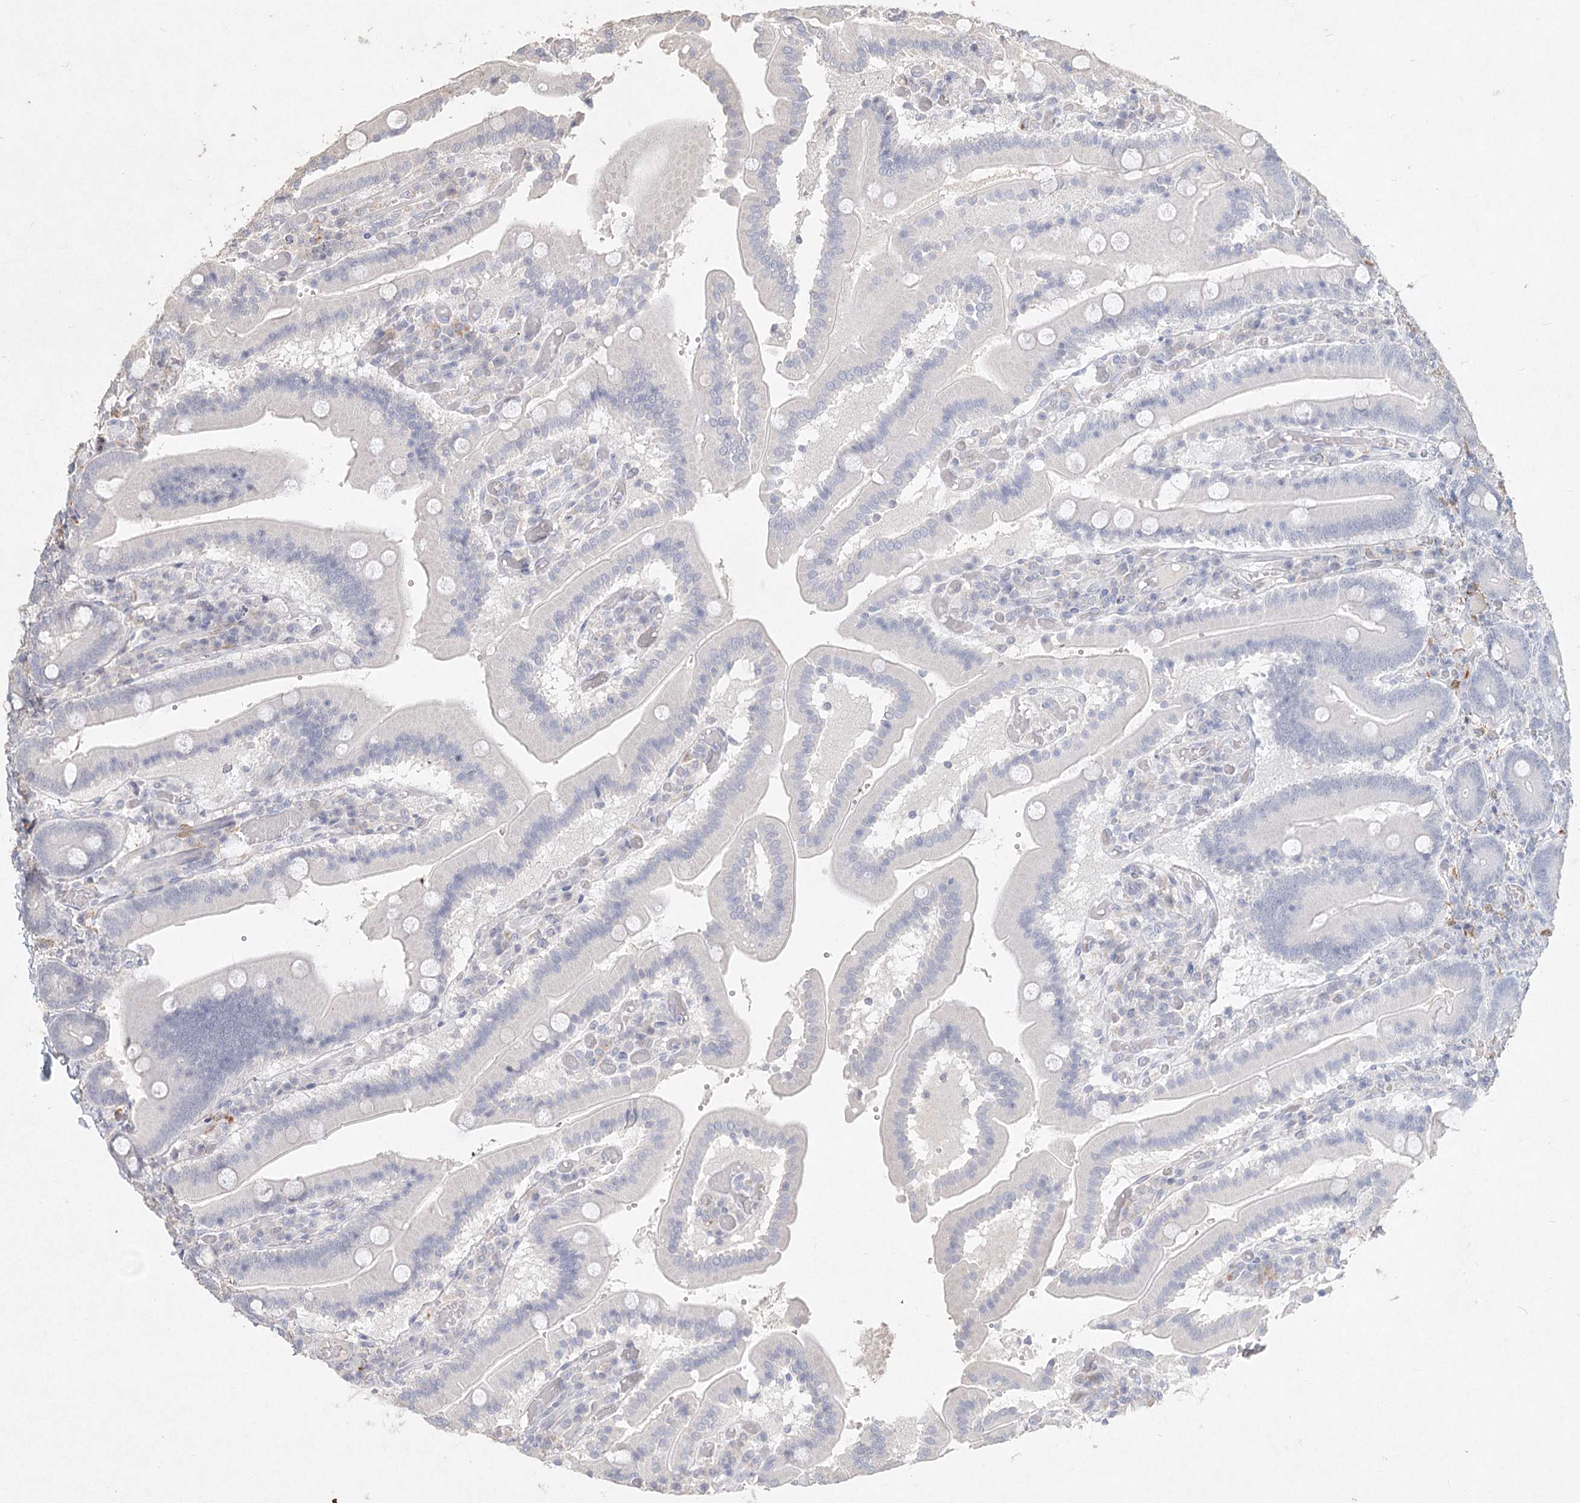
{"staining": {"intensity": "negative", "quantity": "none", "location": "none"}, "tissue": "duodenum", "cell_type": "Glandular cells", "image_type": "normal", "snomed": [{"axis": "morphology", "description": "Normal tissue, NOS"}, {"axis": "topography", "description": "Duodenum"}], "caption": "A histopathology image of duodenum stained for a protein demonstrates no brown staining in glandular cells.", "gene": "ARSI", "patient": {"sex": "female", "age": 62}}